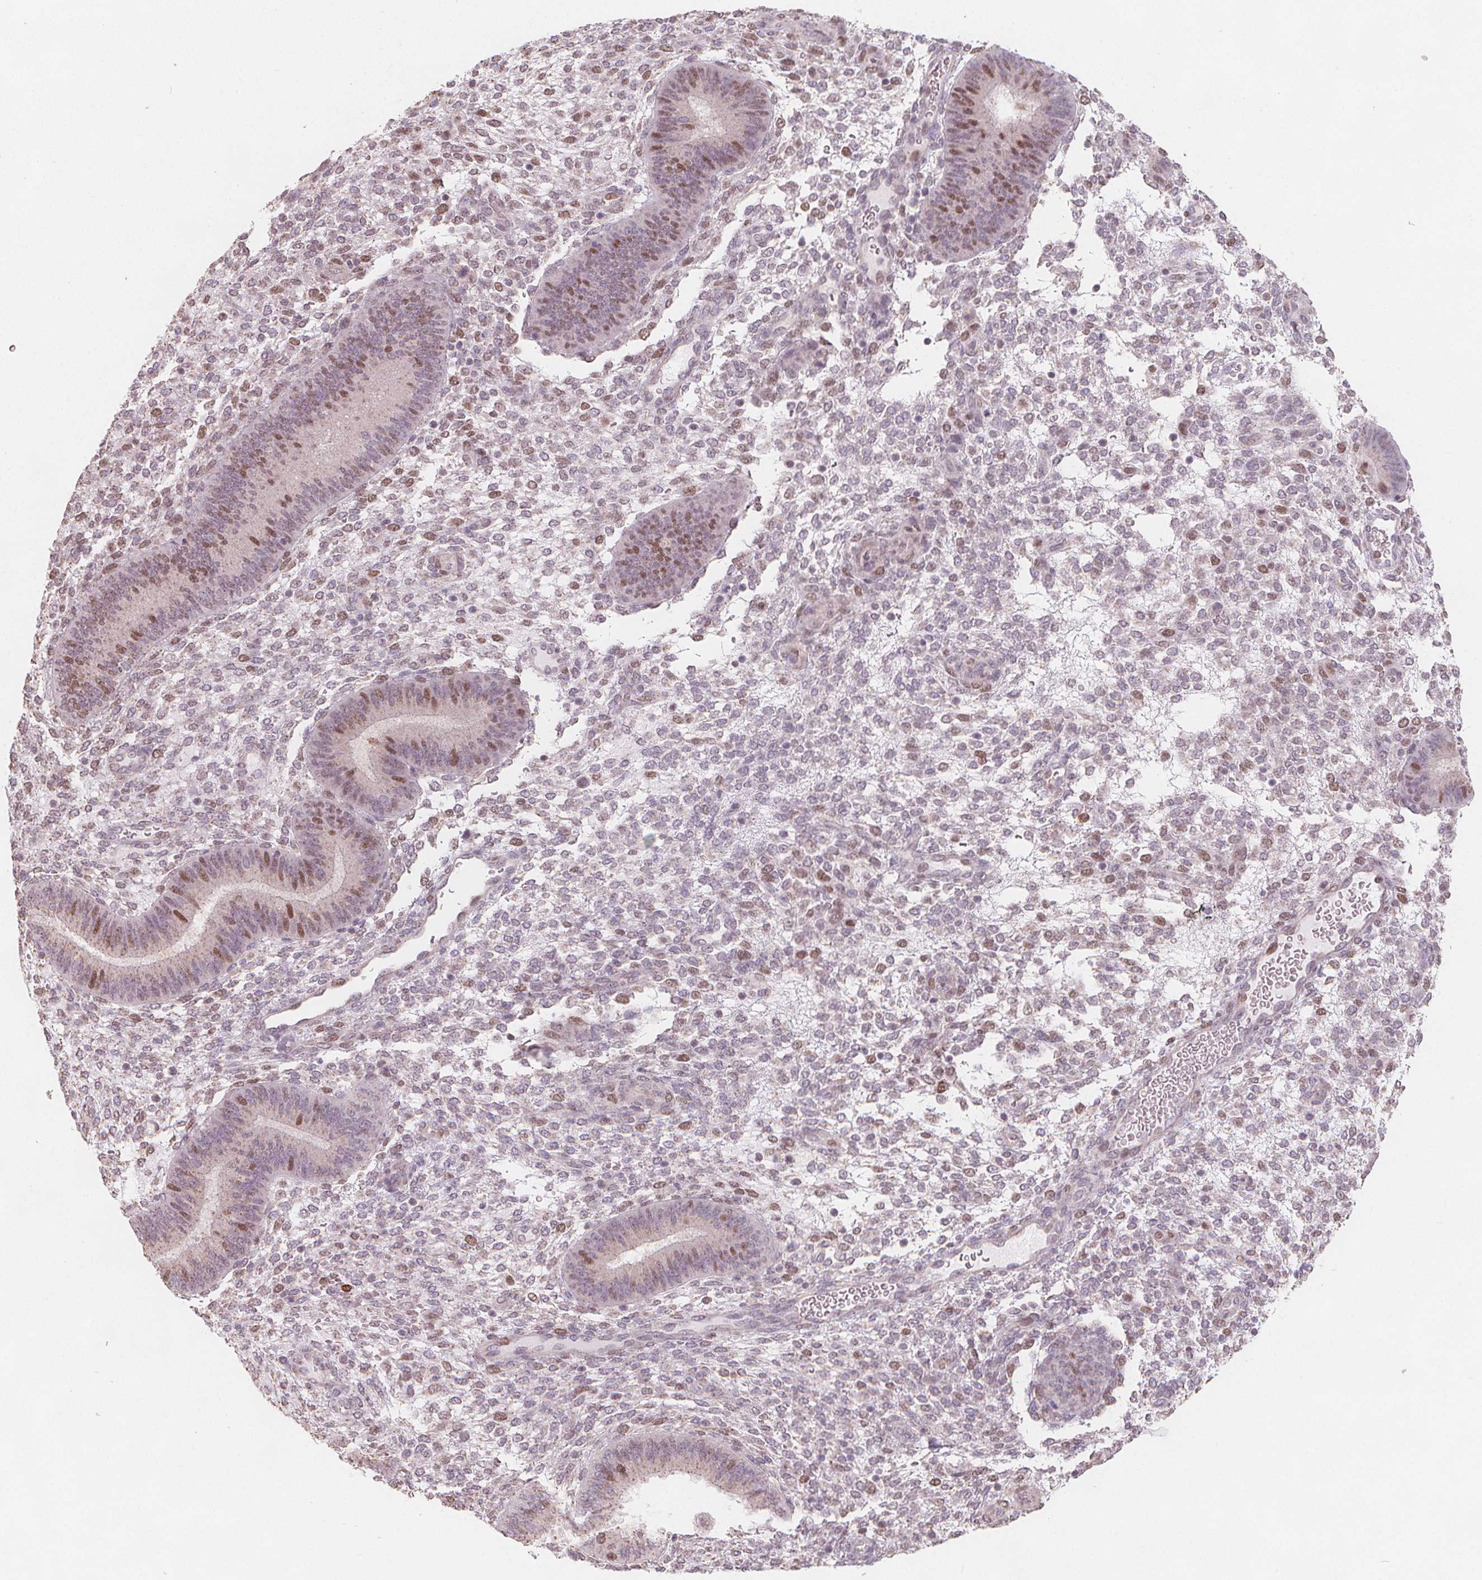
{"staining": {"intensity": "negative", "quantity": "none", "location": "none"}, "tissue": "endometrium", "cell_type": "Cells in endometrial stroma", "image_type": "normal", "snomed": [{"axis": "morphology", "description": "Normal tissue, NOS"}, {"axis": "topography", "description": "Endometrium"}], "caption": "High power microscopy image of an immunohistochemistry image of unremarkable endometrium, revealing no significant positivity in cells in endometrial stroma.", "gene": "TIPIN", "patient": {"sex": "female", "age": 39}}